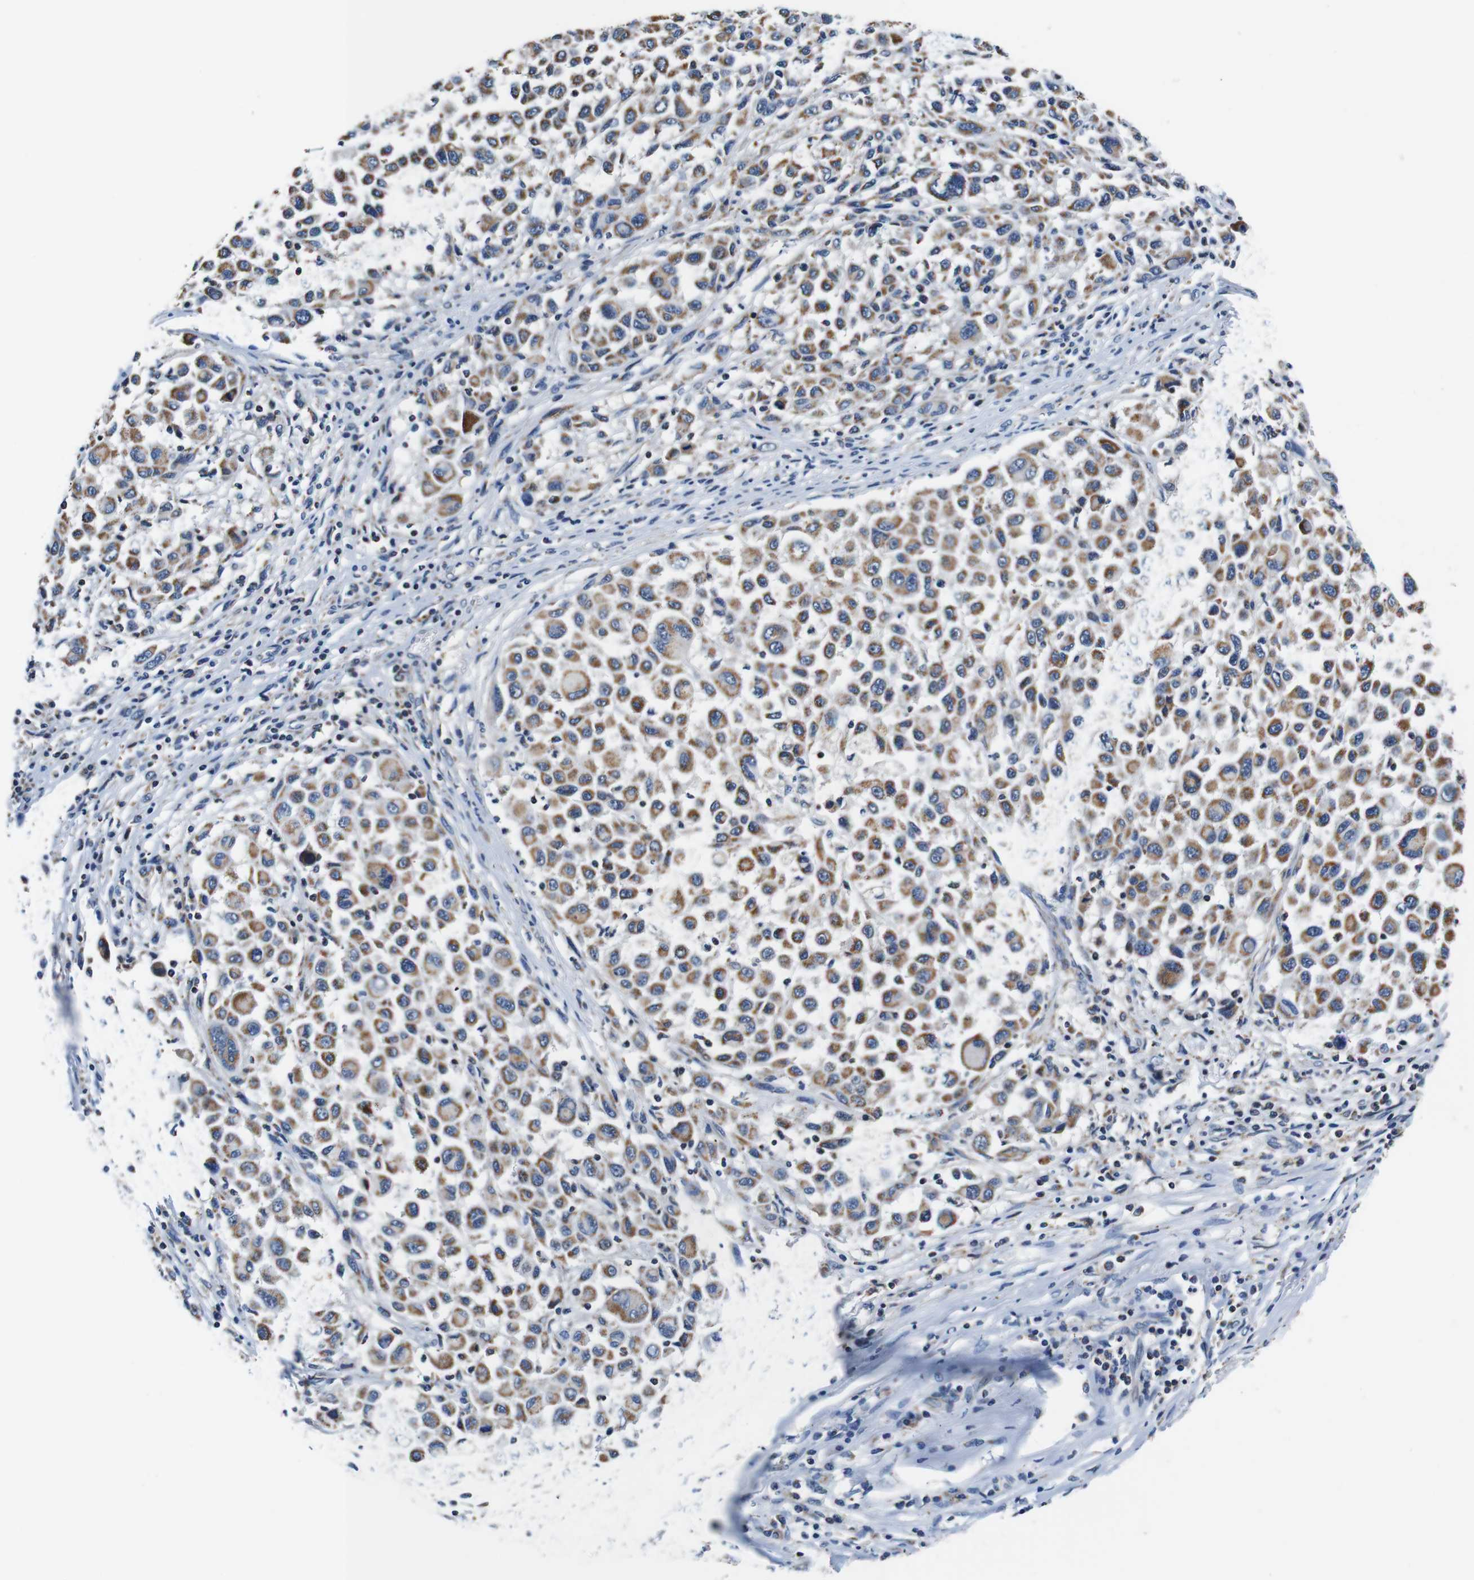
{"staining": {"intensity": "moderate", "quantity": ">75%", "location": "cytoplasmic/membranous"}, "tissue": "melanoma", "cell_type": "Tumor cells", "image_type": "cancer", "snomed": [{"axis": "morphology", "description": "Malignant melanoma, Metastatic site"}, {"axis": "topography", "description": "Lymph node"}], "caption": "IHC histopathology image of neoplastic tissue: melanoma stained using IHC reveals medium levels of moderate protein expression localized specifically in the cytoplasmic/membranous of tumor cells, appearing as a cytoplasmic/membranous brown color.", "gene": "LRP4", "patient": {"sex": "male", "age": 61}}